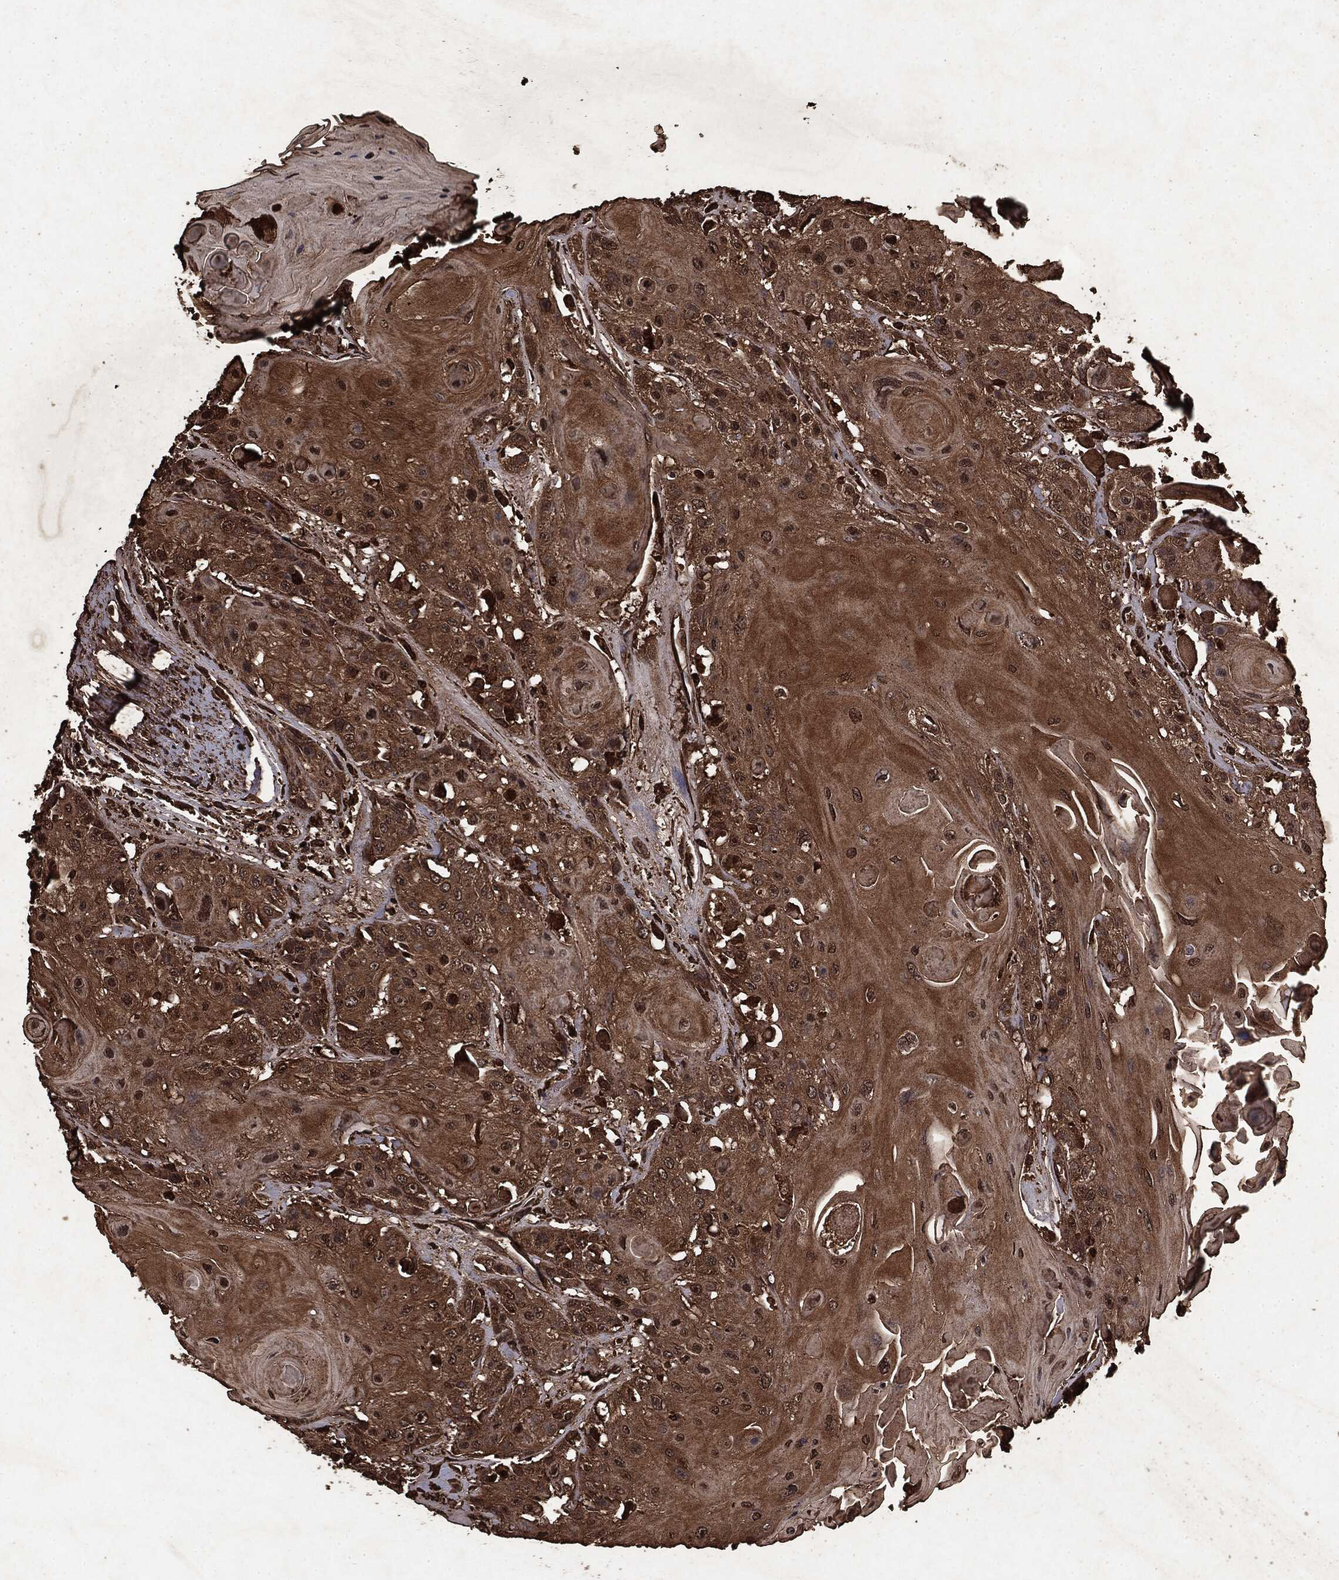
{"staining": {"intensity": "moderate", "quantity": ">75%", "location": "cytoplasmic/membranous"}, "tissue": "head and neck cancer", "cell_type": "Tumor cells", "image_type": "cancer", "snomed": [{"axis": "morphology", "description": "Squamous cell carcinoma, NOS"}, {"axis": "topography", "description": "Head-Neck"}], "caption": "A high-resolution image shows IHC staining of head and neck cancer, which demonstrates moderate cytoplasmic/membranous expression in approximately >75% of tumor cells.", "gene": "ARAF", "patient": {"sex": "female", "age": 59}}